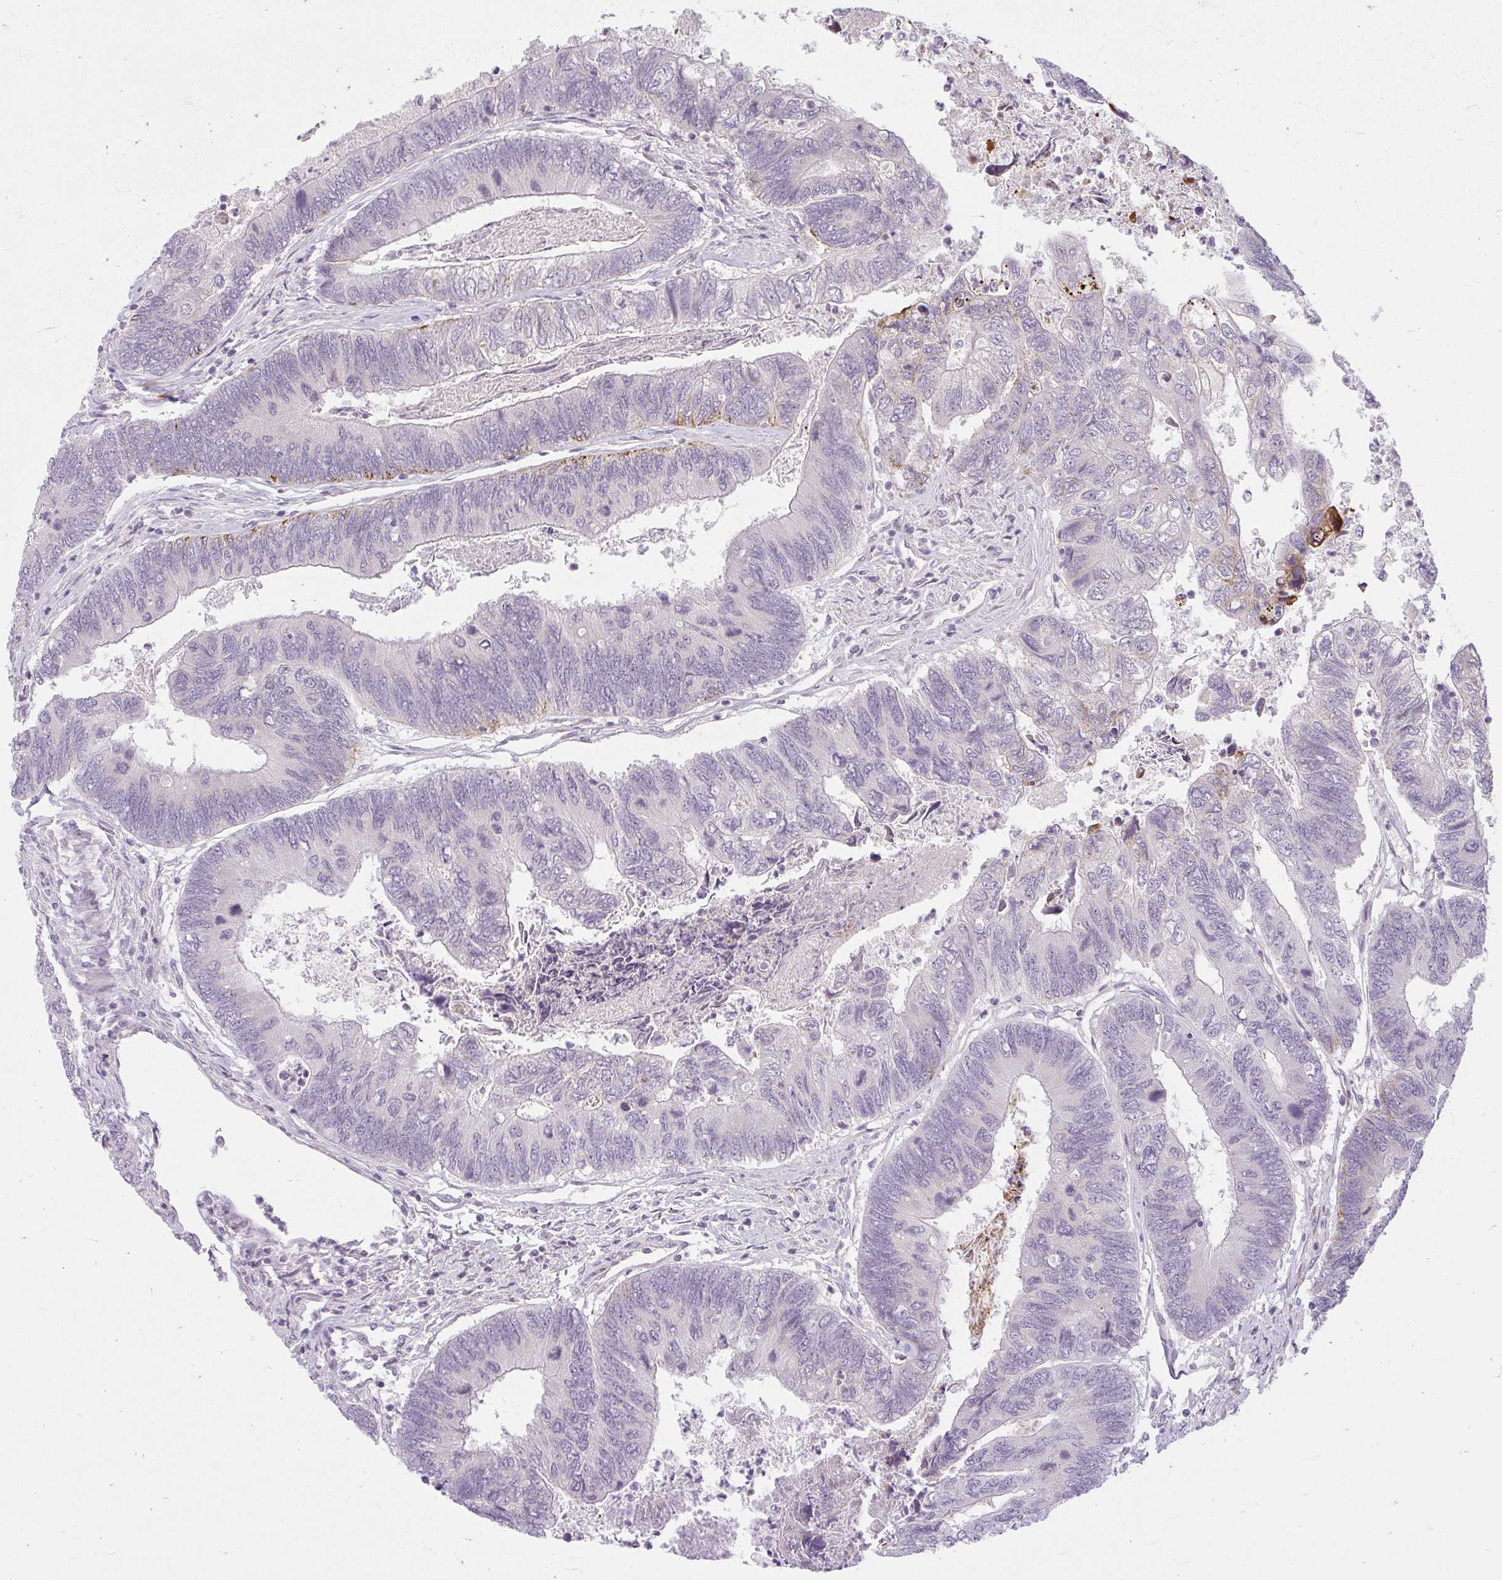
{"staining": {"intensity": "negative", "quantity": "none", "location": "none"}, "tissue": "colorectal cancer", "cell_type": "Tumor cells", "image_type": "cancer", "snomed": [{"axis": "morphology", "description": "Adenocarcinoma, NOS"}, {"axis": "topography", "description": "Colon"}], "caption": "Immunohistochemistry (IHC) micrograph of human colorectal cancer stained for a protein (brown), which exhibits no expression in tumor cells.", "gene": "ZFYVE26", "patient": {"sex": "female", "age": 67}}